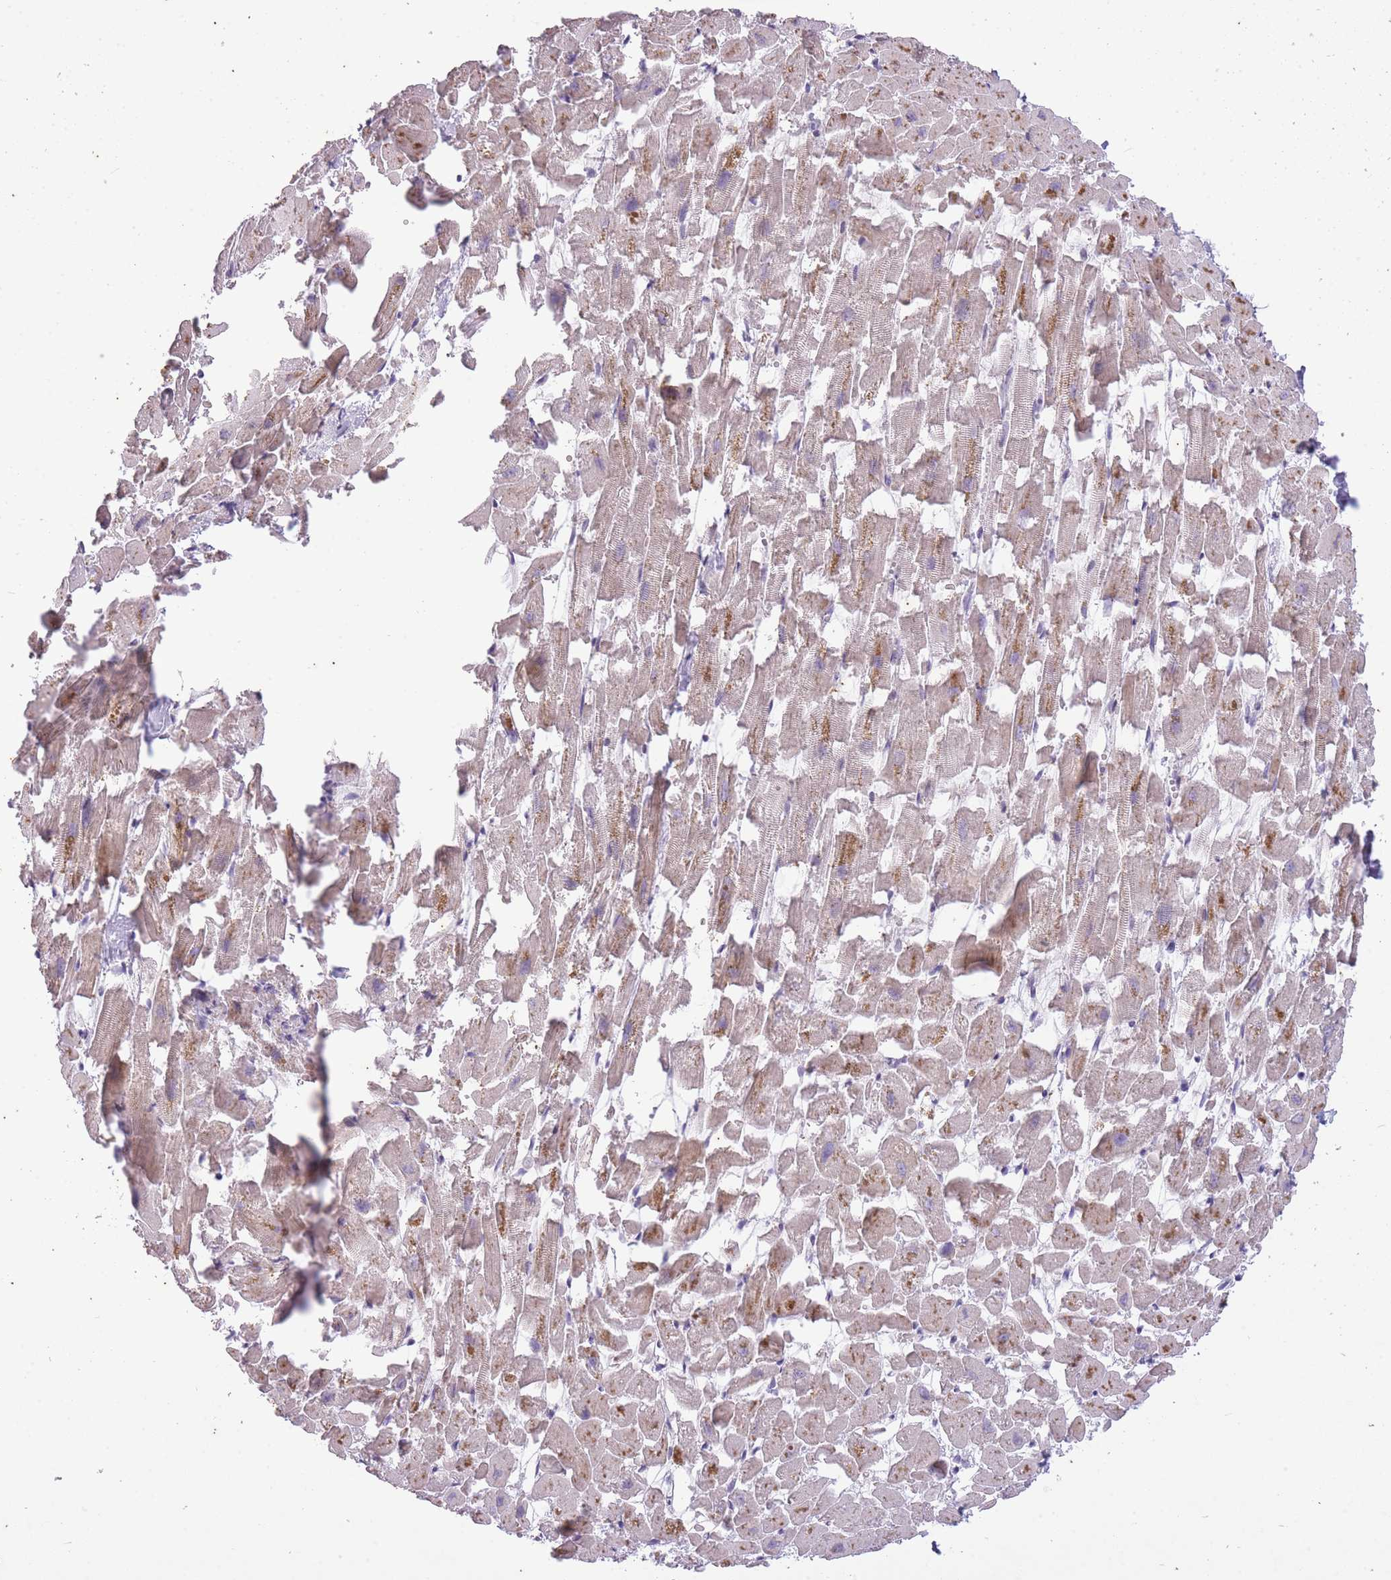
{"staining": {"intensity": "moderate", "quantity": "25%-75%", "location": "cytoplasmic/membranous"}, "tissue": "heart muscle", "cell_type": "Cardiomyocytes", "image_type": "normal", "snomed": [{"axis": "morphology", "description": "Normal tissue, NOS"}, {"axis": "topography", "description": "Heart"}], "caption": "Immunohistochemical staining of unremarkable human heart muscle demonstrates moderate cytoplasmic/membranous protein staining in about 25%-75% of cardiomyocytes.", "gene": "CNTNAP3B", "patient": {"sex": "female", "age": 64}}